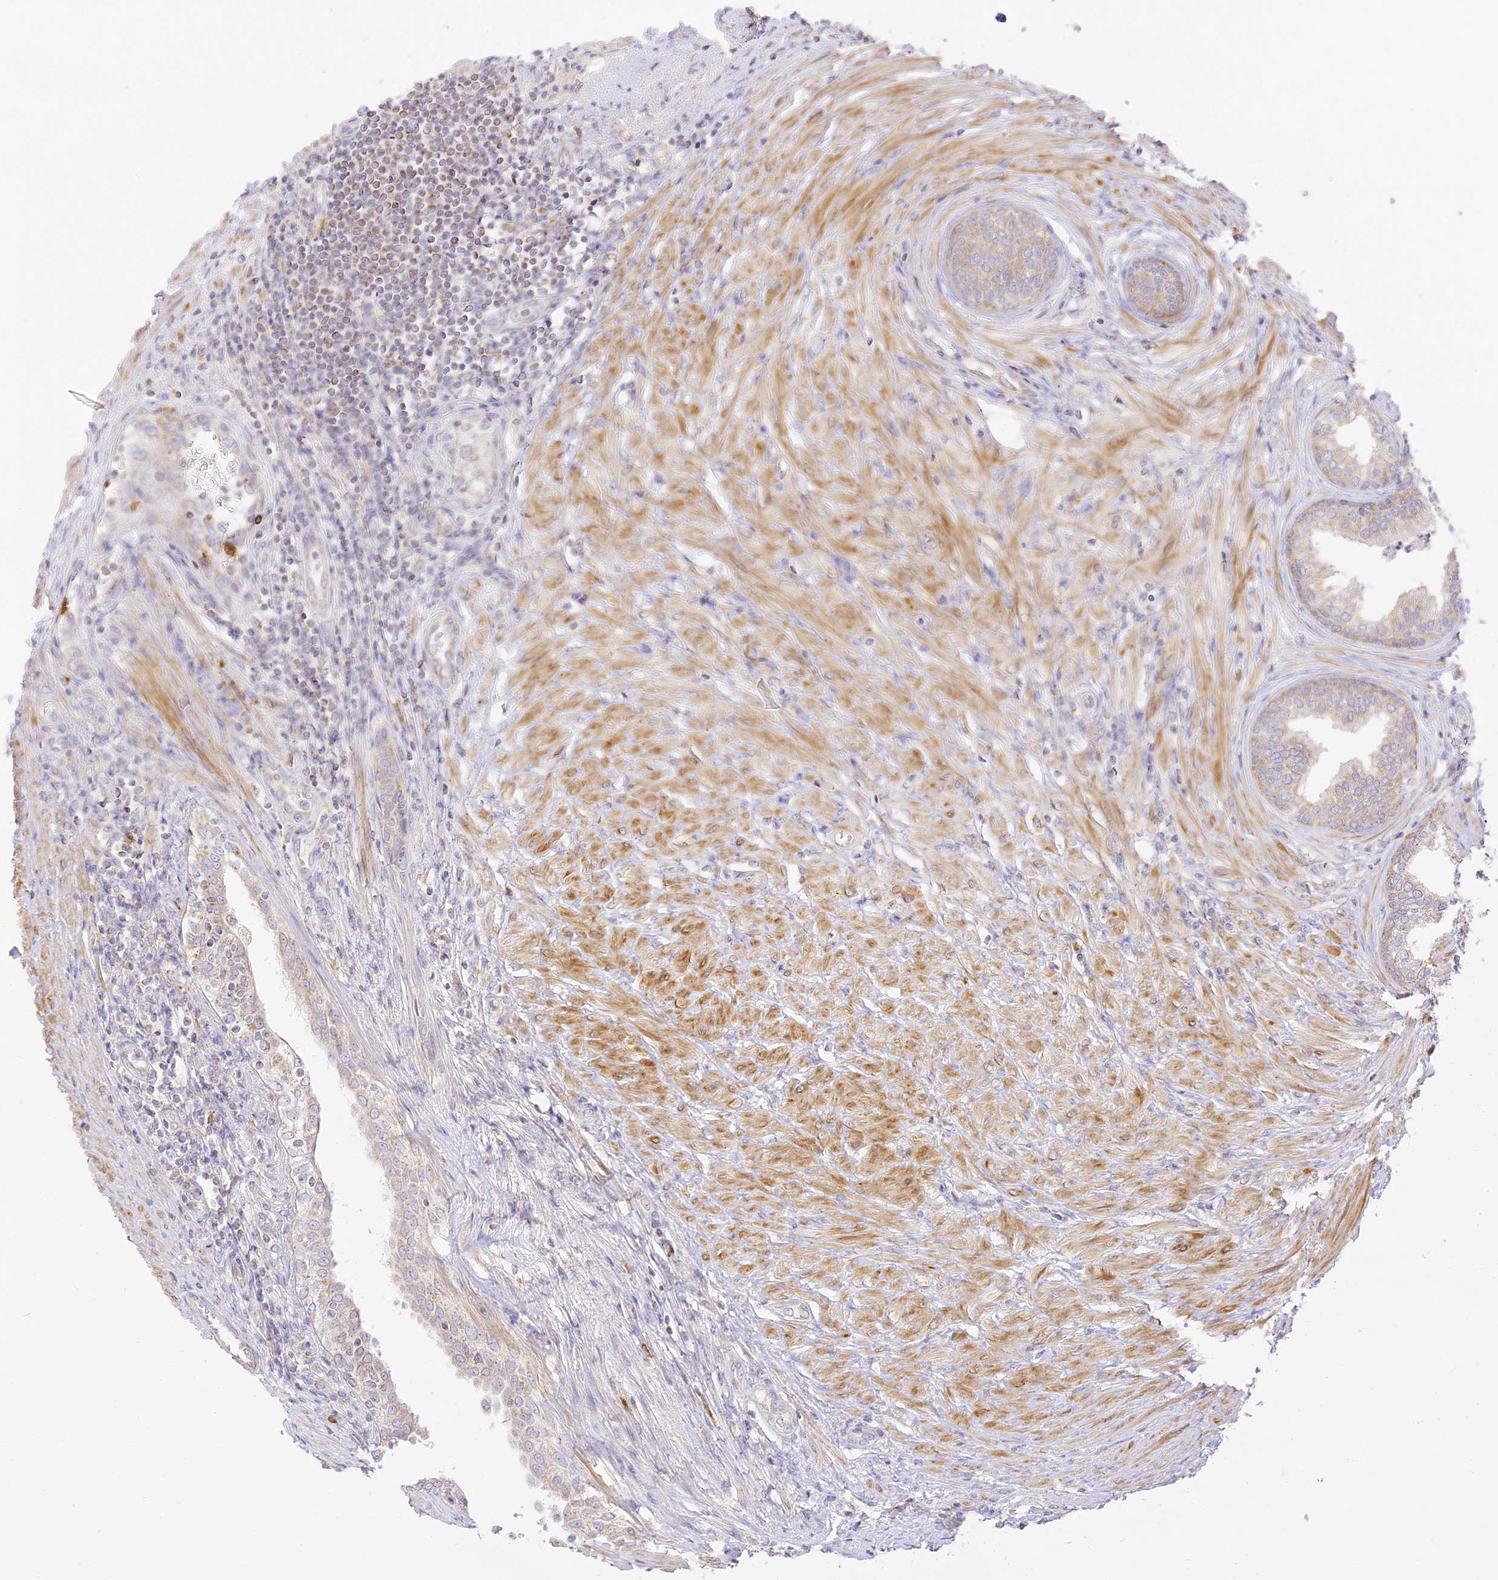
{"staining": {"intensity": "weak", "quantity": "<25%", "location": "cytoplasmic/membranous"}, "tissue": "prostate", "cell_type": "Glandular cells", "image_type": "normal", "snomed": [{"axis": "morphology", "description": "Normal tissue, NOS"}, {"axis": "topography", "description": "Prostate"}], "caption": "DAB immunohistochemical staining of unremarkable human prostate displays no significant expression in glandular cells.", "gene": "LRRC15", "patient": {"sex": "male", "age": 76}}